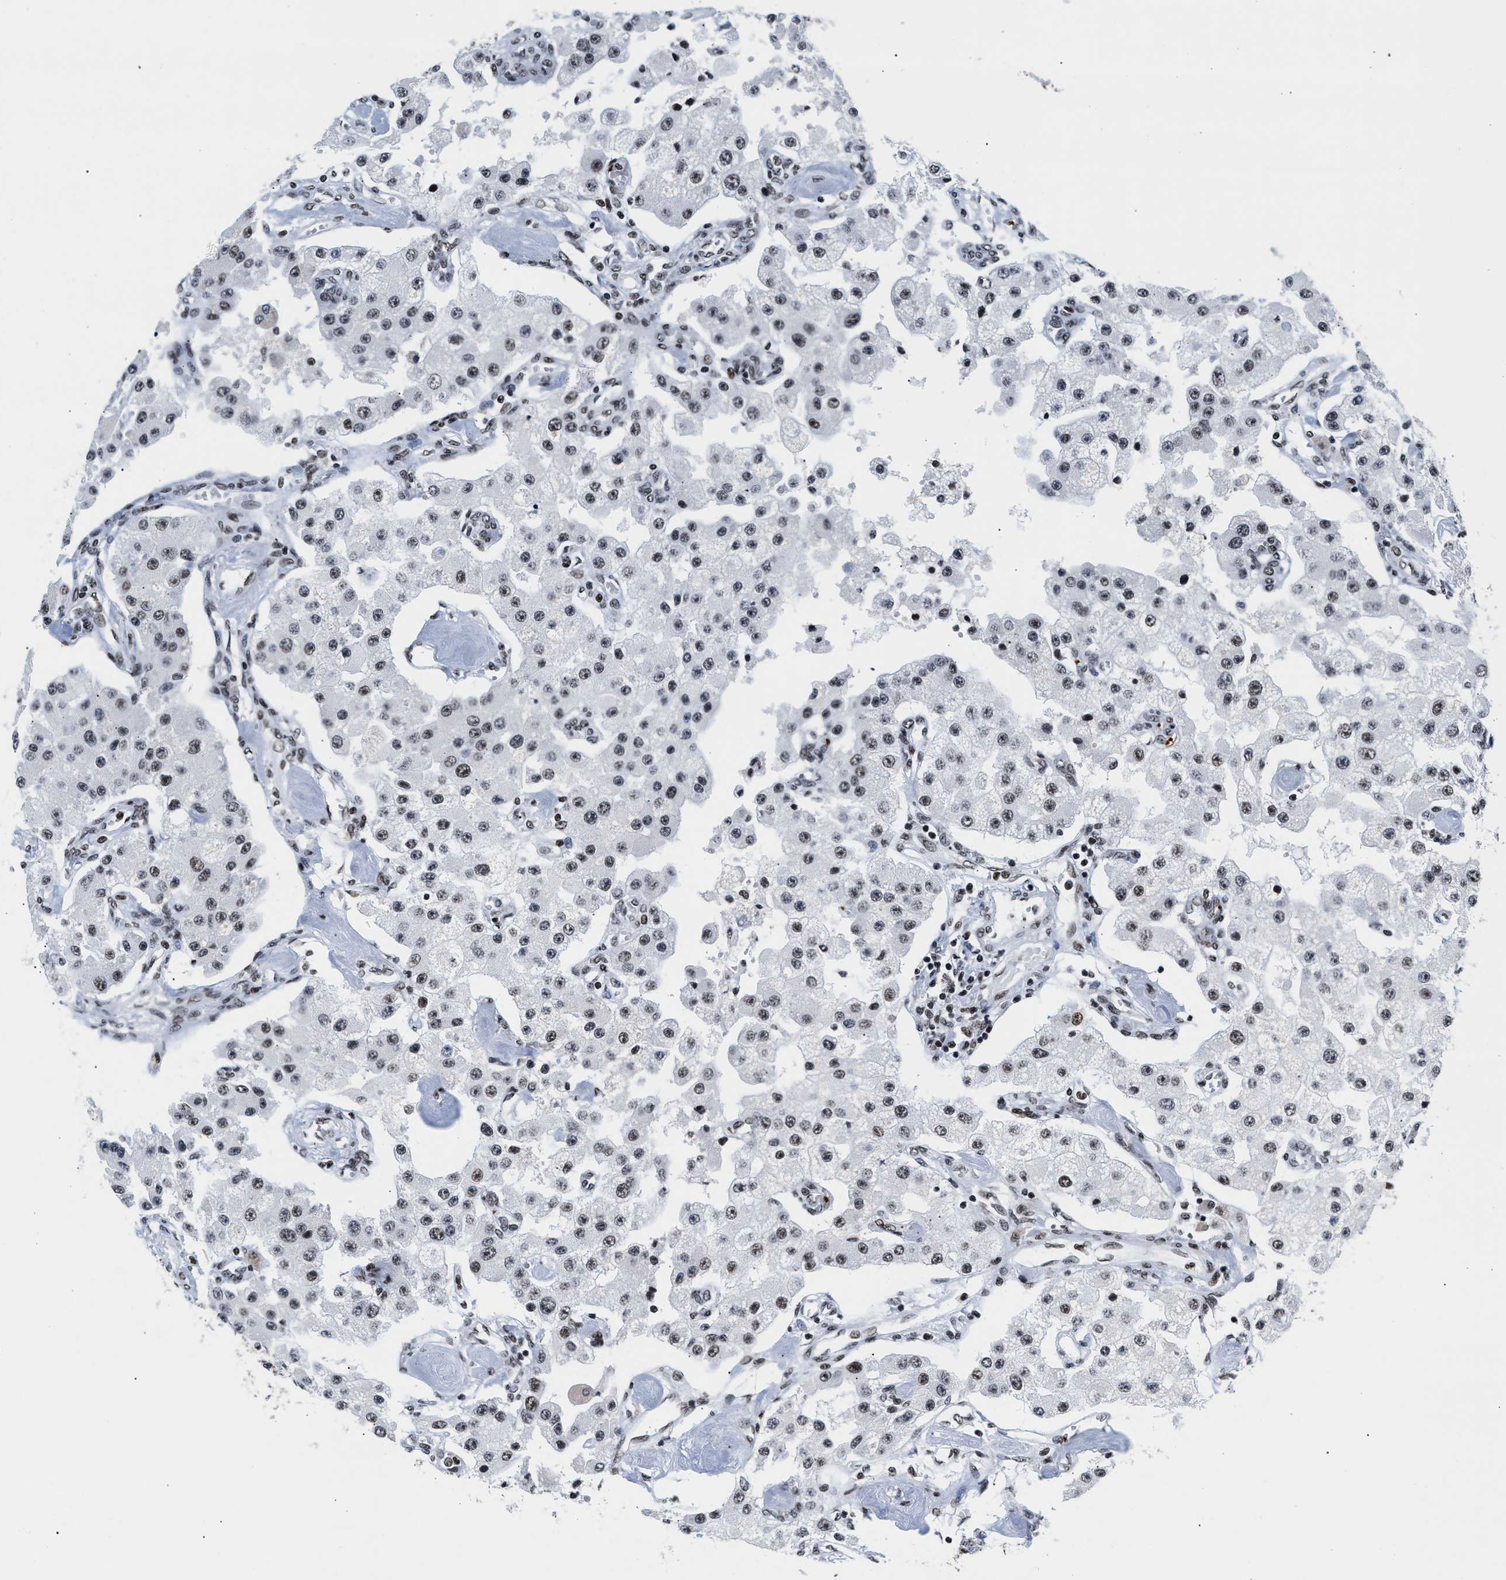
{"staining": {"intensity": "moderate", "quantity": "25%-75%", "location": "nuclear"}, "tissue": "carcinoid", "cell_type": "Tumor cells", "image_type": "cancer", "snomed": [{"axis": "morphology", "description": "Carcinoid, malignant, NOS"}, {"axis": "topography", "description": "Pancreas"}], "caption": "Immunohistochemical staining of human malignant carcinoid displays medium levels of moderate nuclear positivity in about 25%-75% of tumor cells.", "gene": "RAD21", "patient": {"sex": "male", "age": 41}}